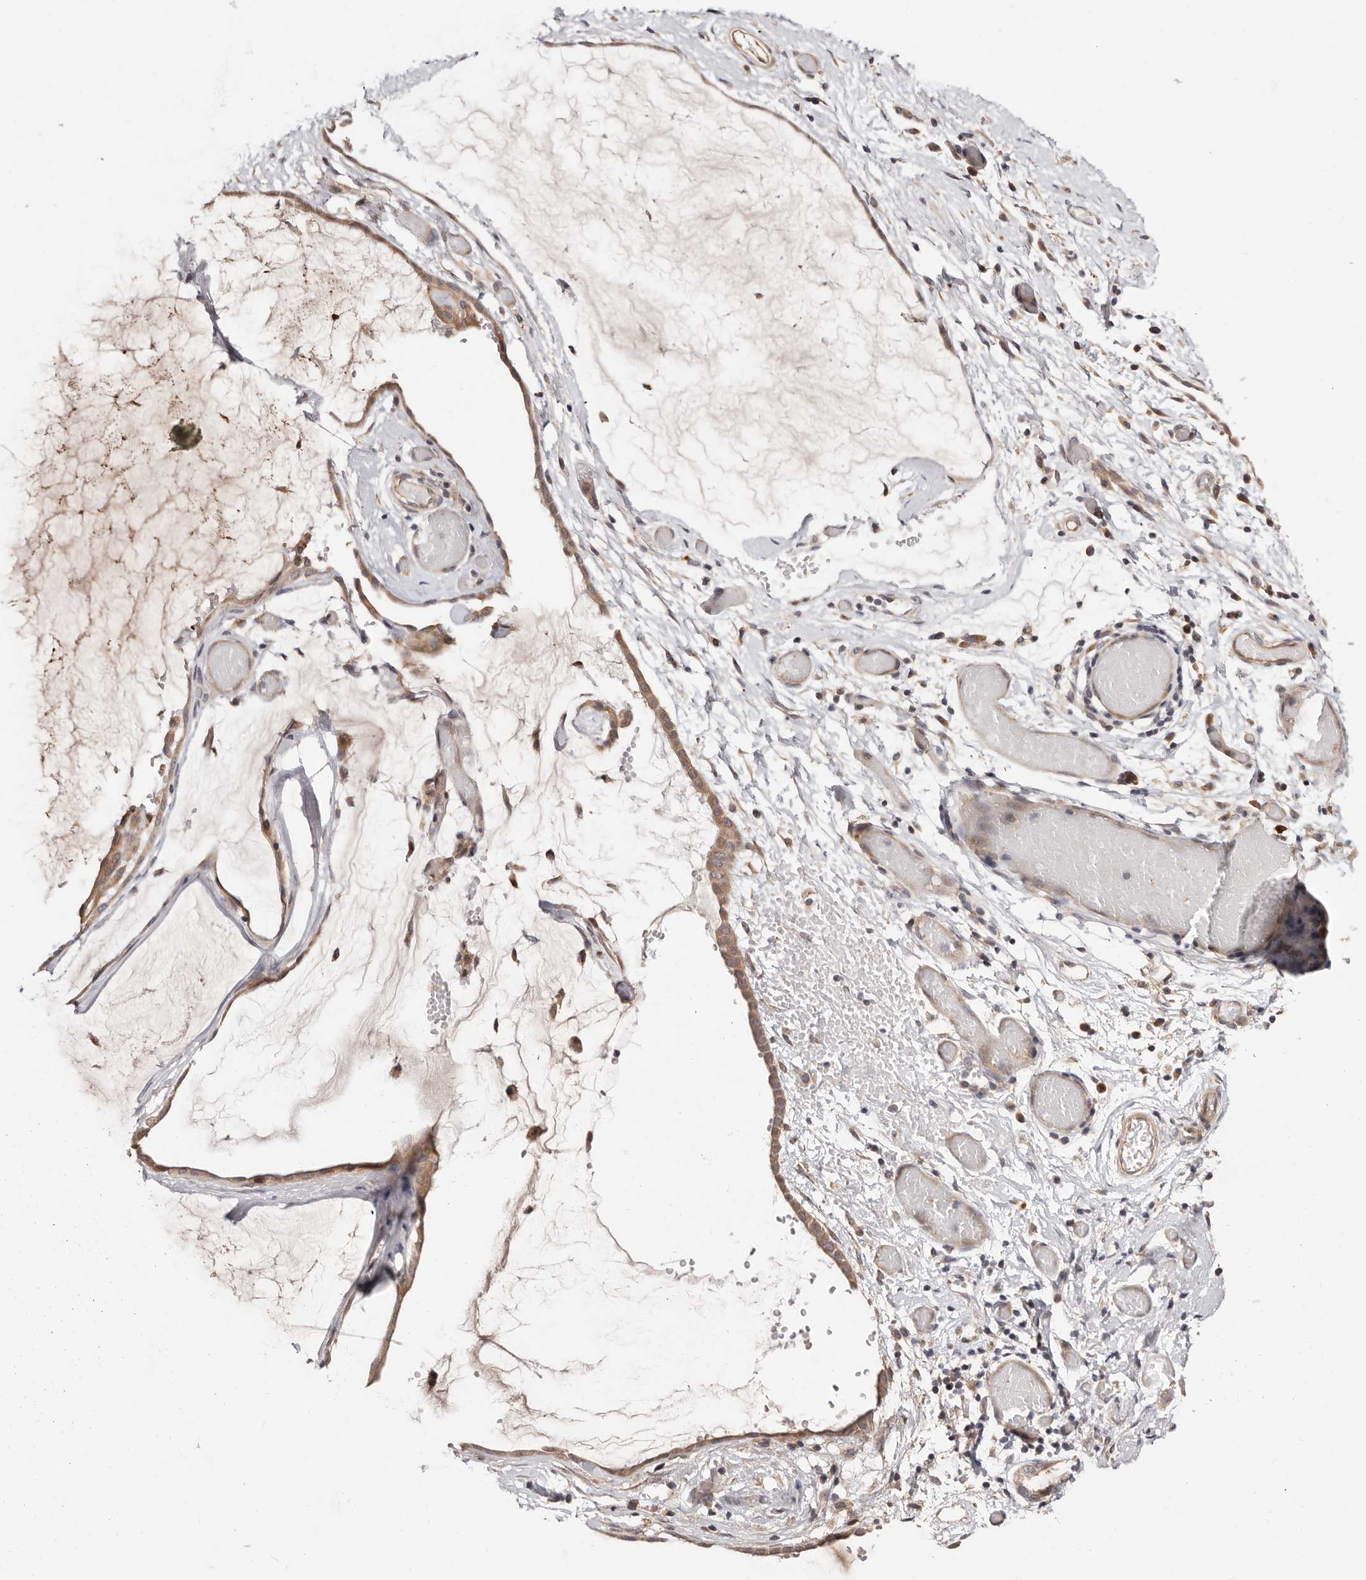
{"staining": {"intensity": "moderate", "quantity": ">75%", "location": "cytoplasmic/membranous"}, "tissue": "ovarian cancer", "cell_type": "Tumor cells", "image_type": "cancer", "snomed": [{"axis": "morphology", "description": "Cystadenocarcinoma, mucinous, NOS"}, {"axis": "topography", "description": "Ovary"}], "caption": "Ovarian cancer stained for a protein (brown) demonstrates moderate cytoplasmic/membranous positive staining in approximately >75% of tumor cells.", "gene": "USP33", "patient": {"sex": "female", "age": 39}}